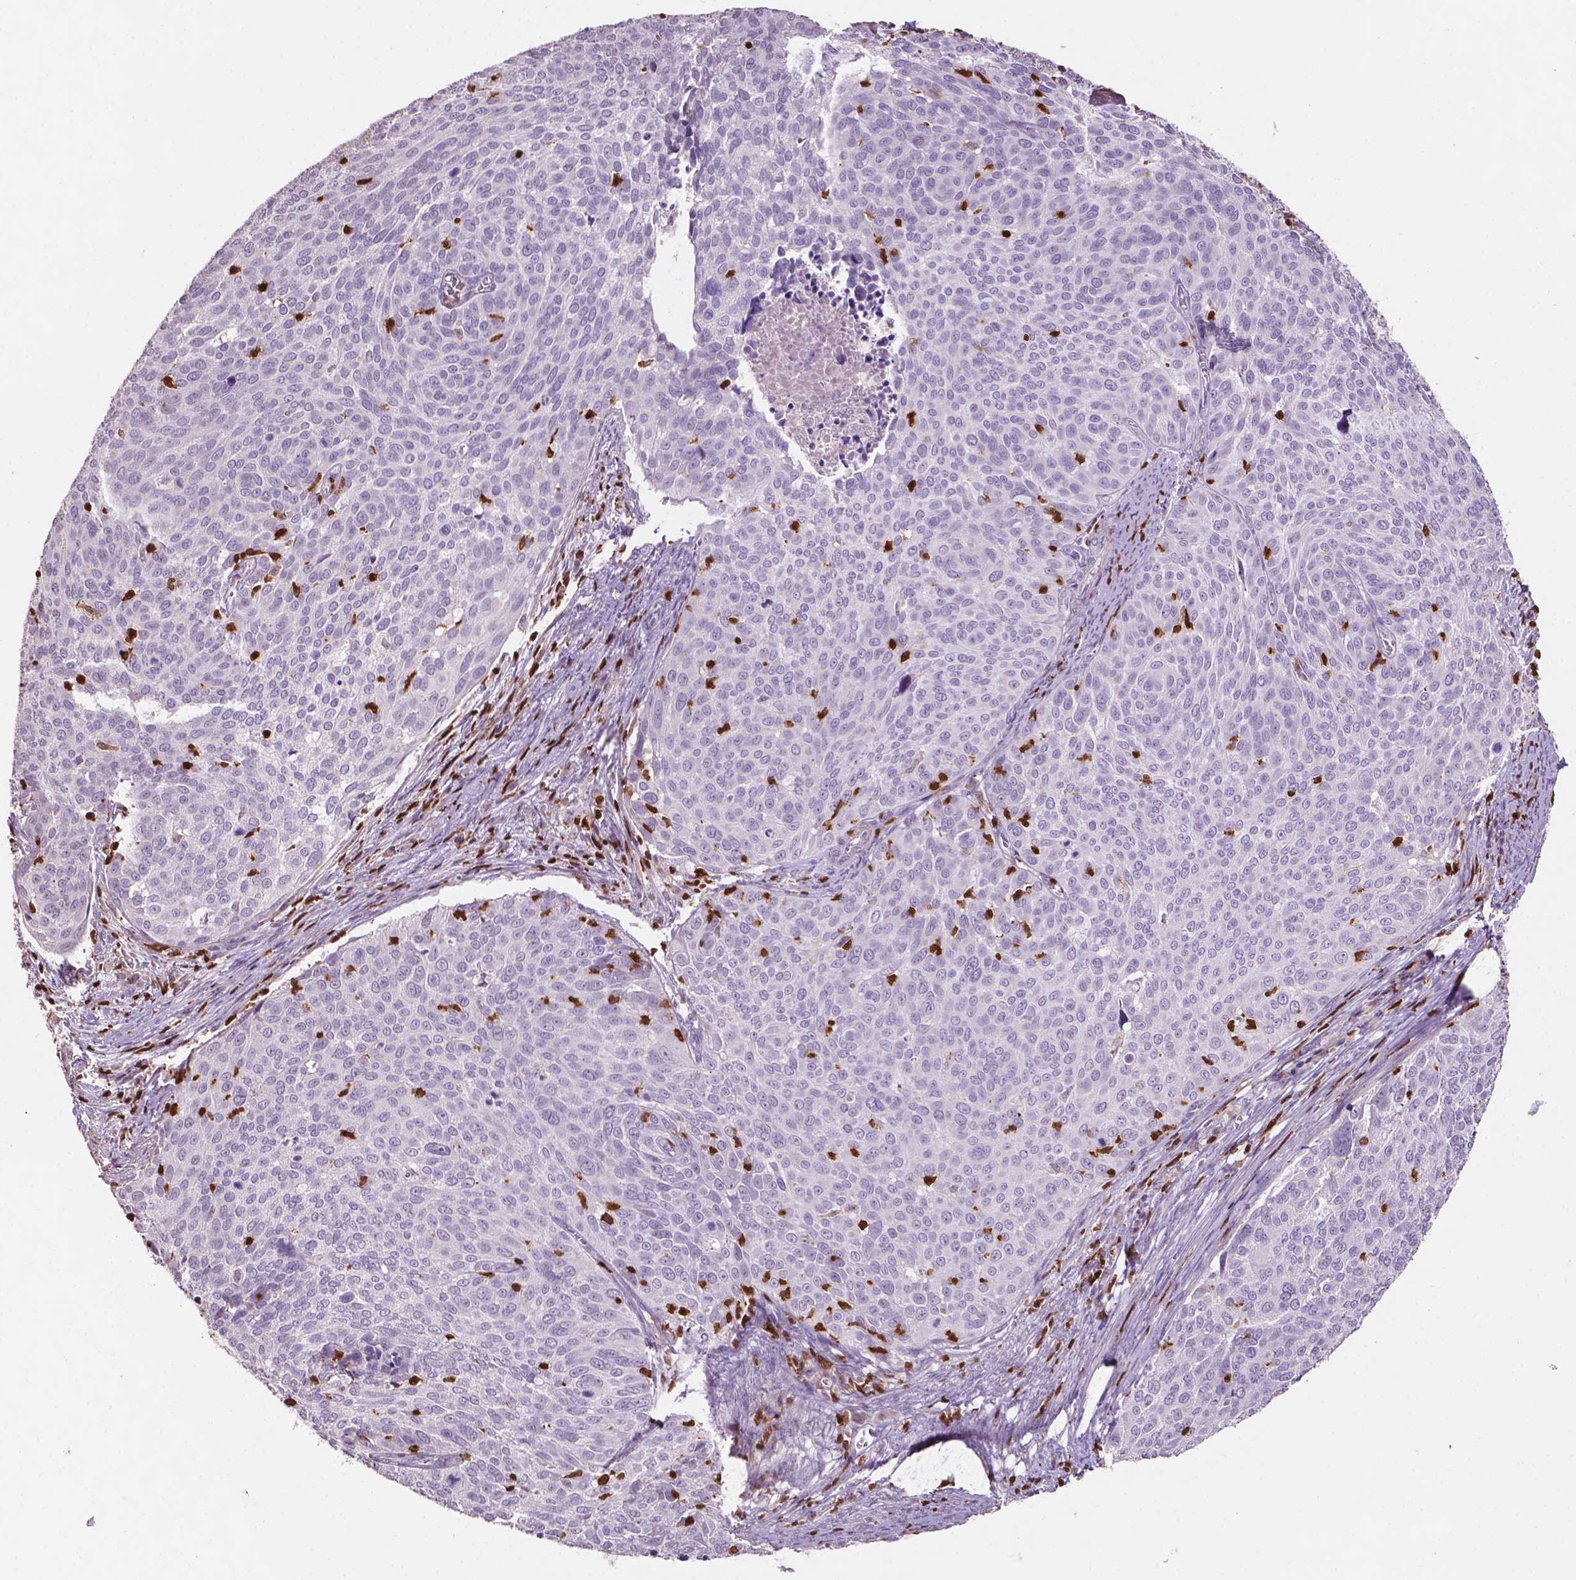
{"staining": {"intensity": "negative", "quantity": "none", "location": "none"}, "tissue": "cervical cancer", "cell_type": "Tumor cells", "image_type": "cancer", "snomed": [{"axis": "morphology", "description": "Squamous cell carcinoma, NOS"}, {"axis": "topography", "description": "Cervix"}], "caption": "Human squamous cell carcinoma (cervical) stained for a protein using immunohistochemistry (IHC) shows no positivity in tumor cells.", "gene": "TBC1D10C", "patient": {"sex": "female", "age": 39}}